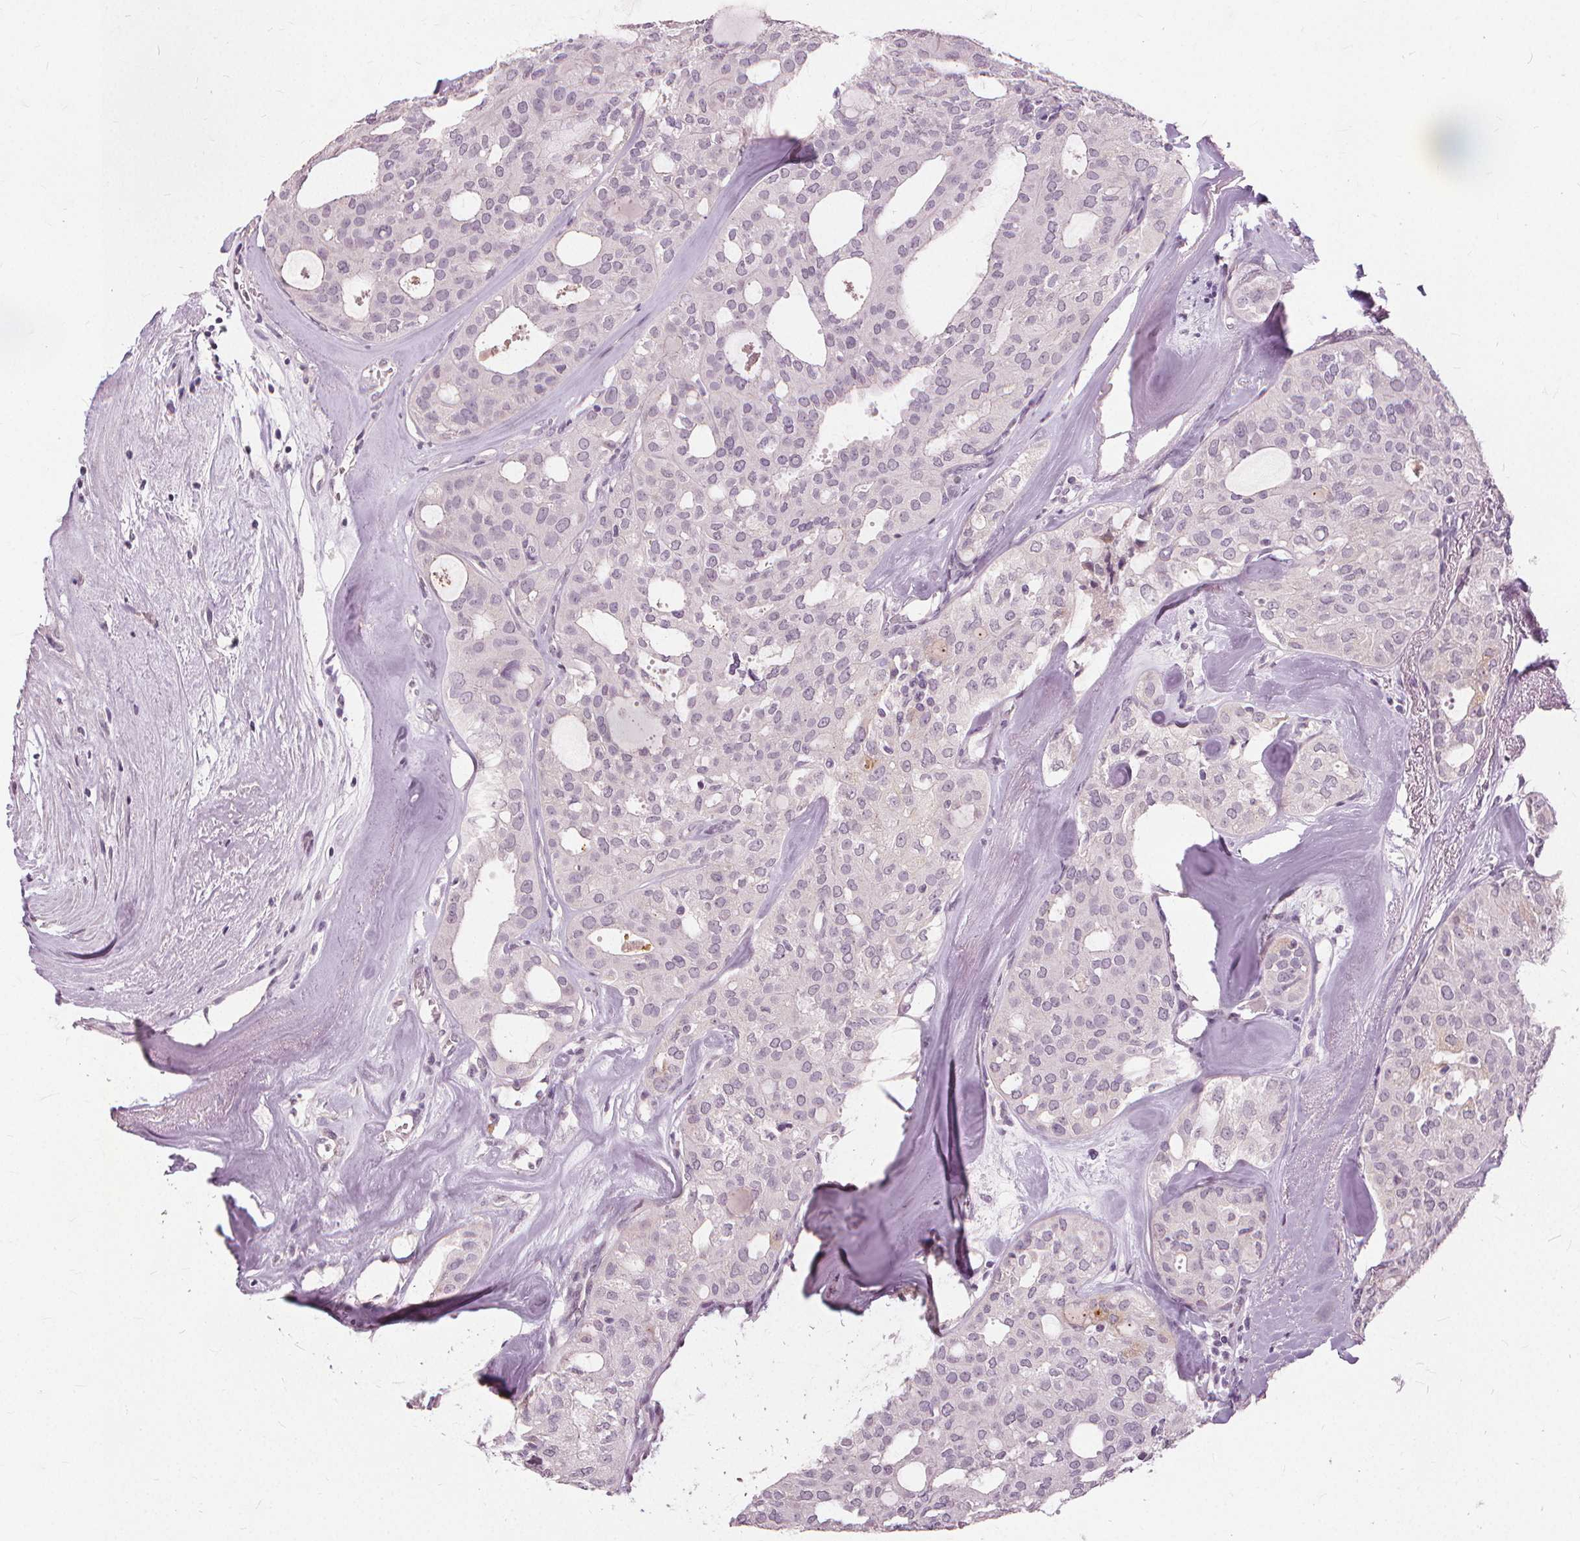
{"staining": {"intensity": "negative", "quantity": "none", "location": "none"}, "tissue": "thyroid cancer", "cell_type": "Tumor cells", "image_type": "cancer", "snomed": [{"axis": "morphology", "description": "Follicular adenoma carcinoma, NOS"}, {"axis": "topography", "description": "Thyroid gland"}], "caption": "This is an IHC histopathology image of human follicular adenoma carcinoma (thyroid). There is no staining in tumor cells.", "gene": "SFTPD", "patient": {"sex": "male", "age": 75}}